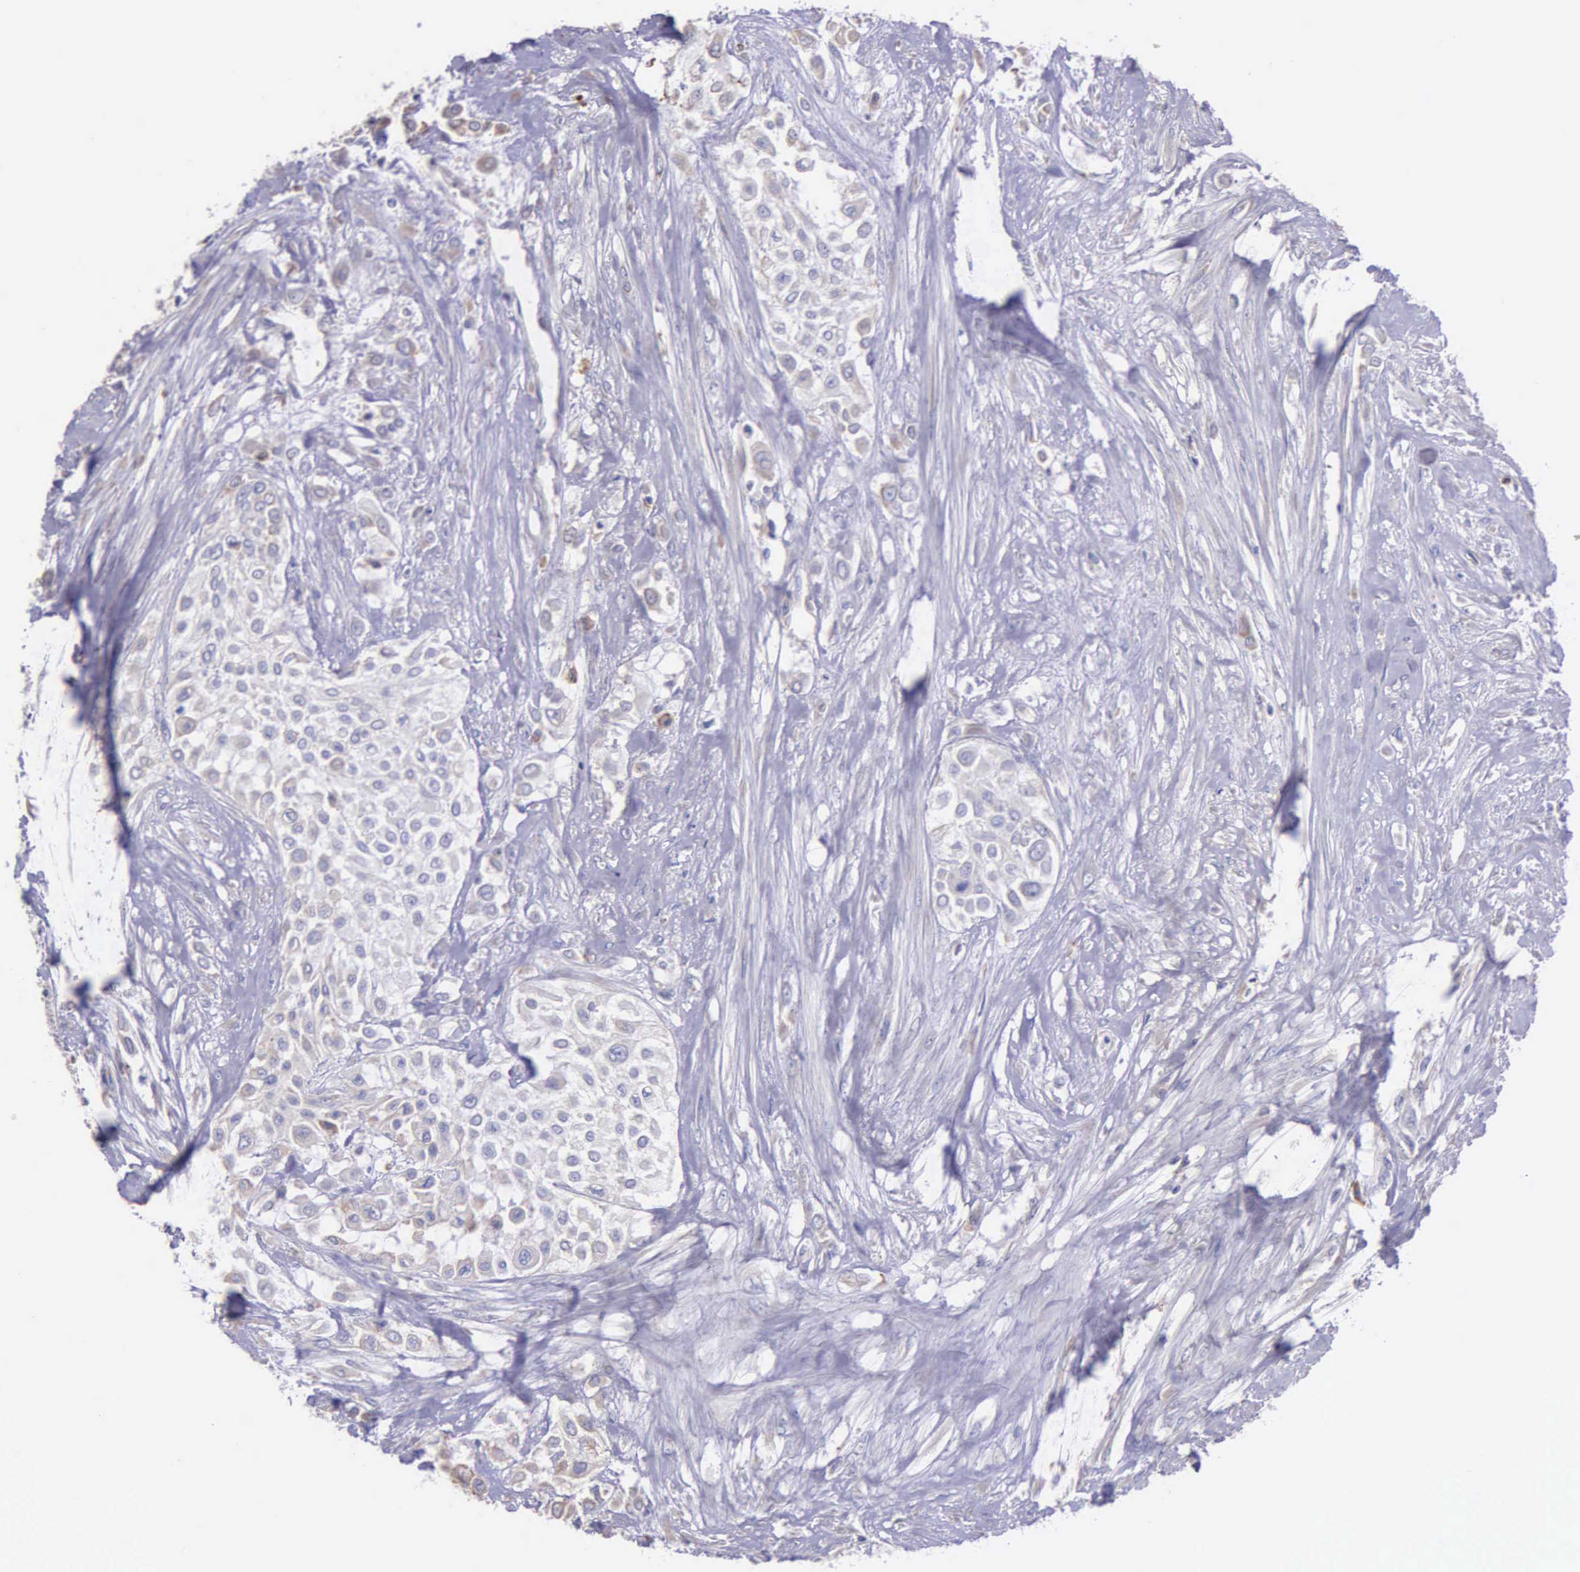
{"staining": {"intensity": "negative", "quantity": "none", "location": "none"}, "tissue": "urothelial cancer", "cell_type": "Tumor cells", "image_type": "cancer", "snomed": [{"axis": "morphology", "description": "Urothelial carcinoma, High grade"}, {"axis": "topography", "description": "Urinary bladder"}], "caption": "A micrograph of human high-grade urothelial carcinoma is negative for staining in tumor cells.", "gene": "ZC3H12B", "patient": {"sex": "male", "age": 57}}